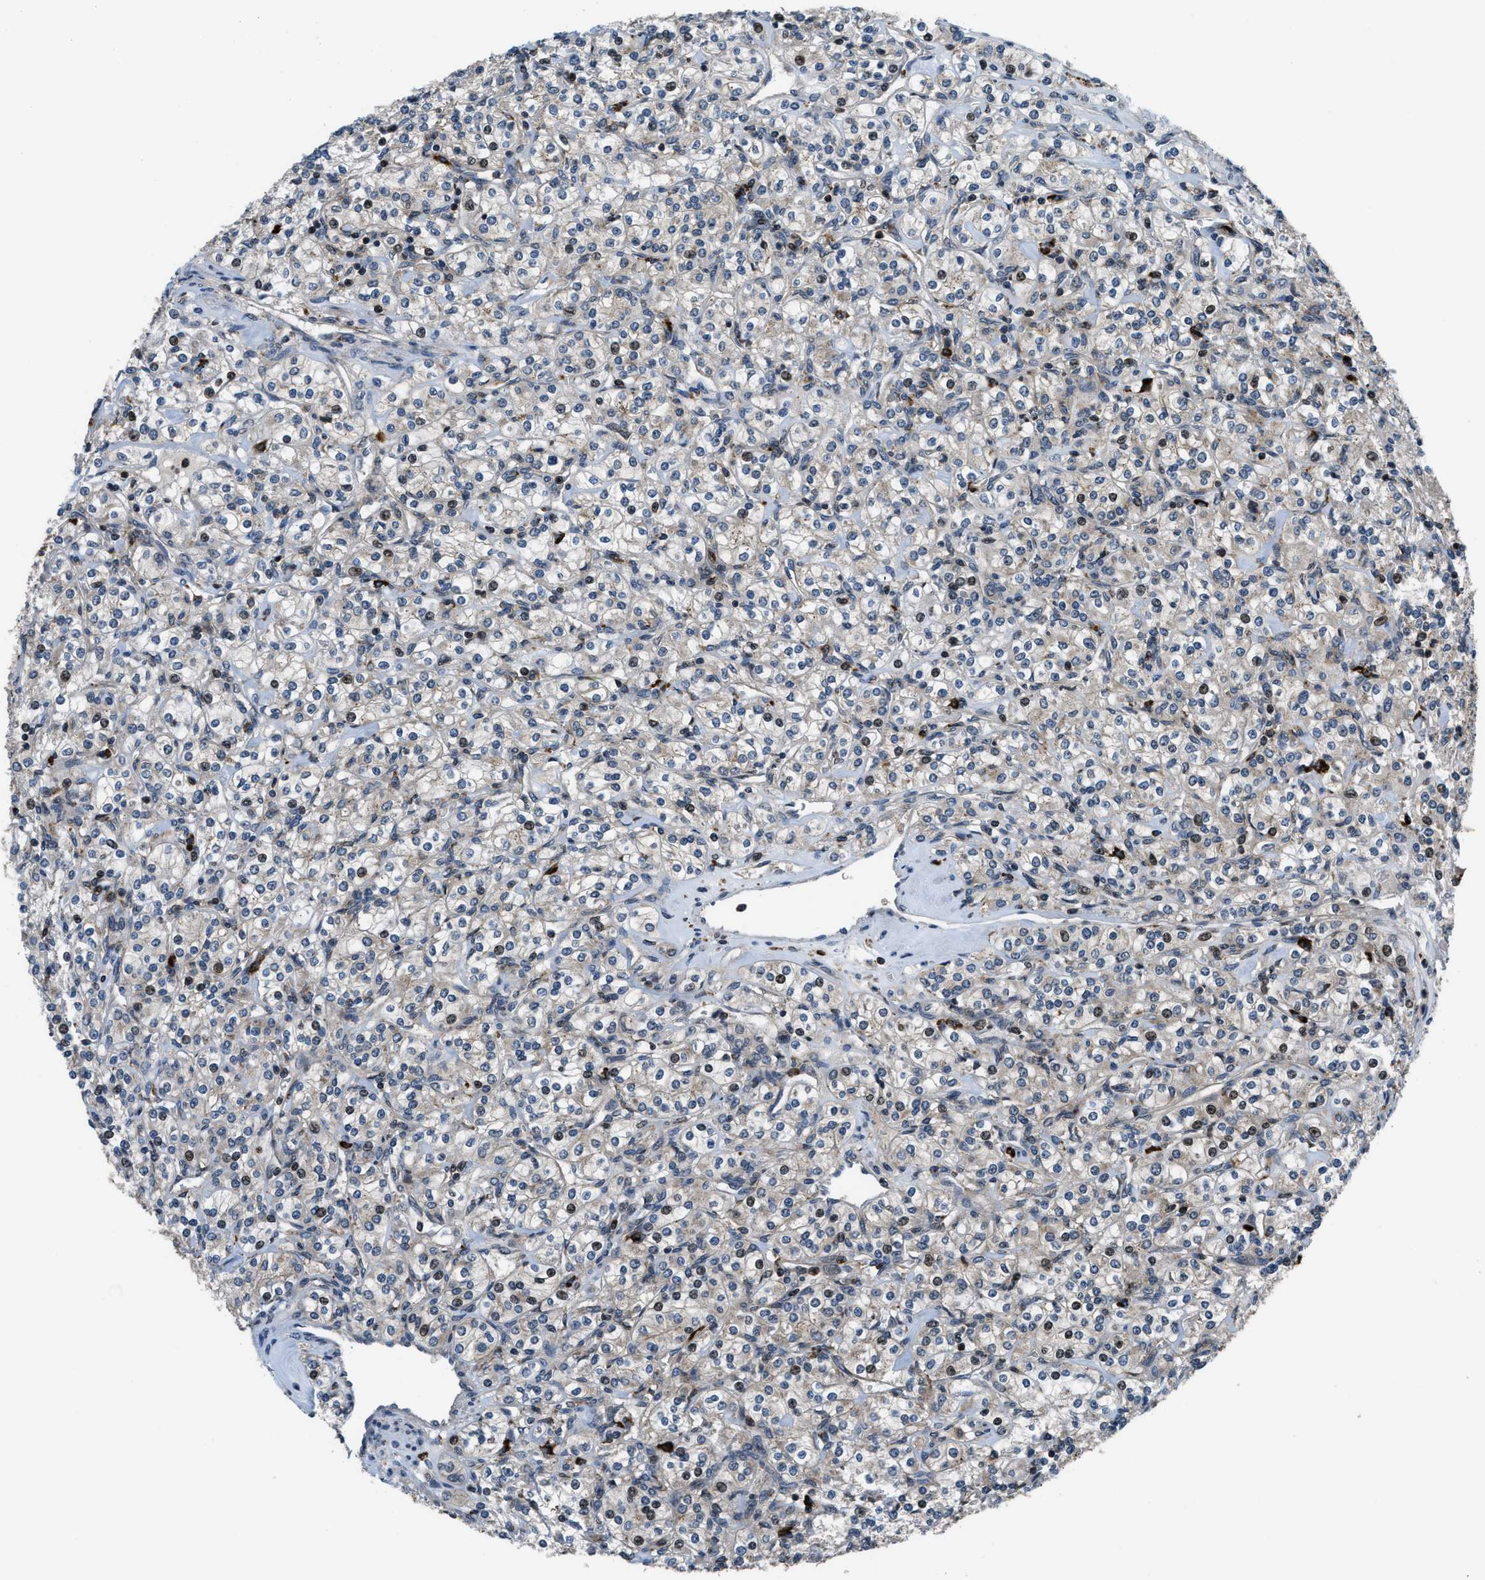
{"staining": {"intensity": "weak", "quantity": "<25%", "location": "nuclear"}, "tissue": "renal cancer", "cell_type": "Tumor cells", "image_type": "cancer", "snomed": [{"axis": "morphology", "description": "Adenocarcinoma, NOS"}, {"axis": "topography", "description": "Kidney"}], "caption": "Immunohistochemistry image of human adenocarcinoma (renal) stained for a protein (brown), which reveals no staining in tumor cells.", "gene": "CTBS", "patient": {"sex": "male", "age": 77}}